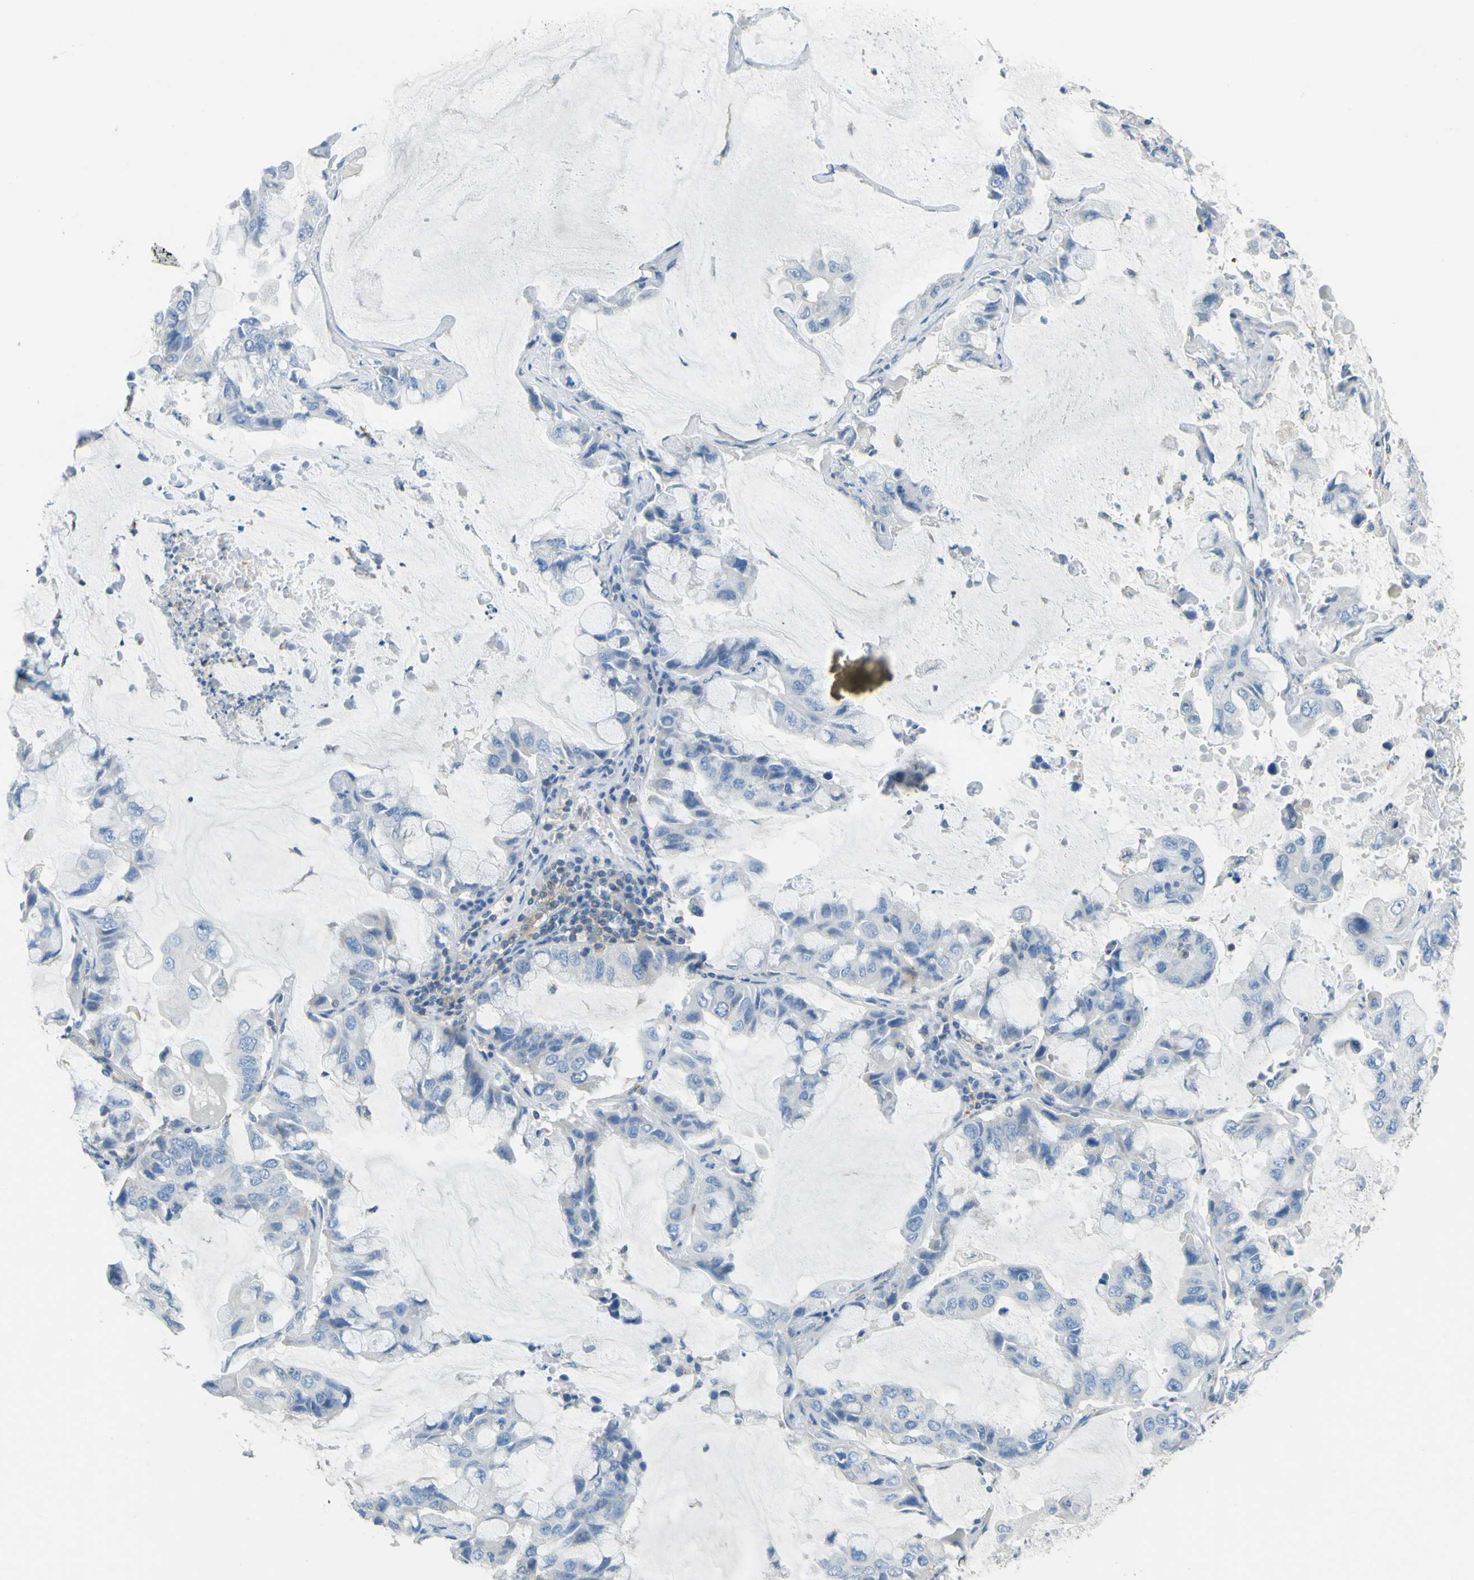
{"staining": {"intensity": "negative", "quantity": "none", "location": "none"}, "tissue": "lung cancer", "cell_type": "Tumor cells", "image_type": "cancer", "snomed": [{"axis": "morphology", "description": "Adenocarcinoma, NOS"}, {"axis": "topography", "description": "Lung"}], "caption": "Tumor cells are negative for brown protein staining in lung adenocarcinoma. (IHC, brightfield microscopy, high magnification).", "gene": "OGN", "patient": {"sex": "male", "age": 64}}